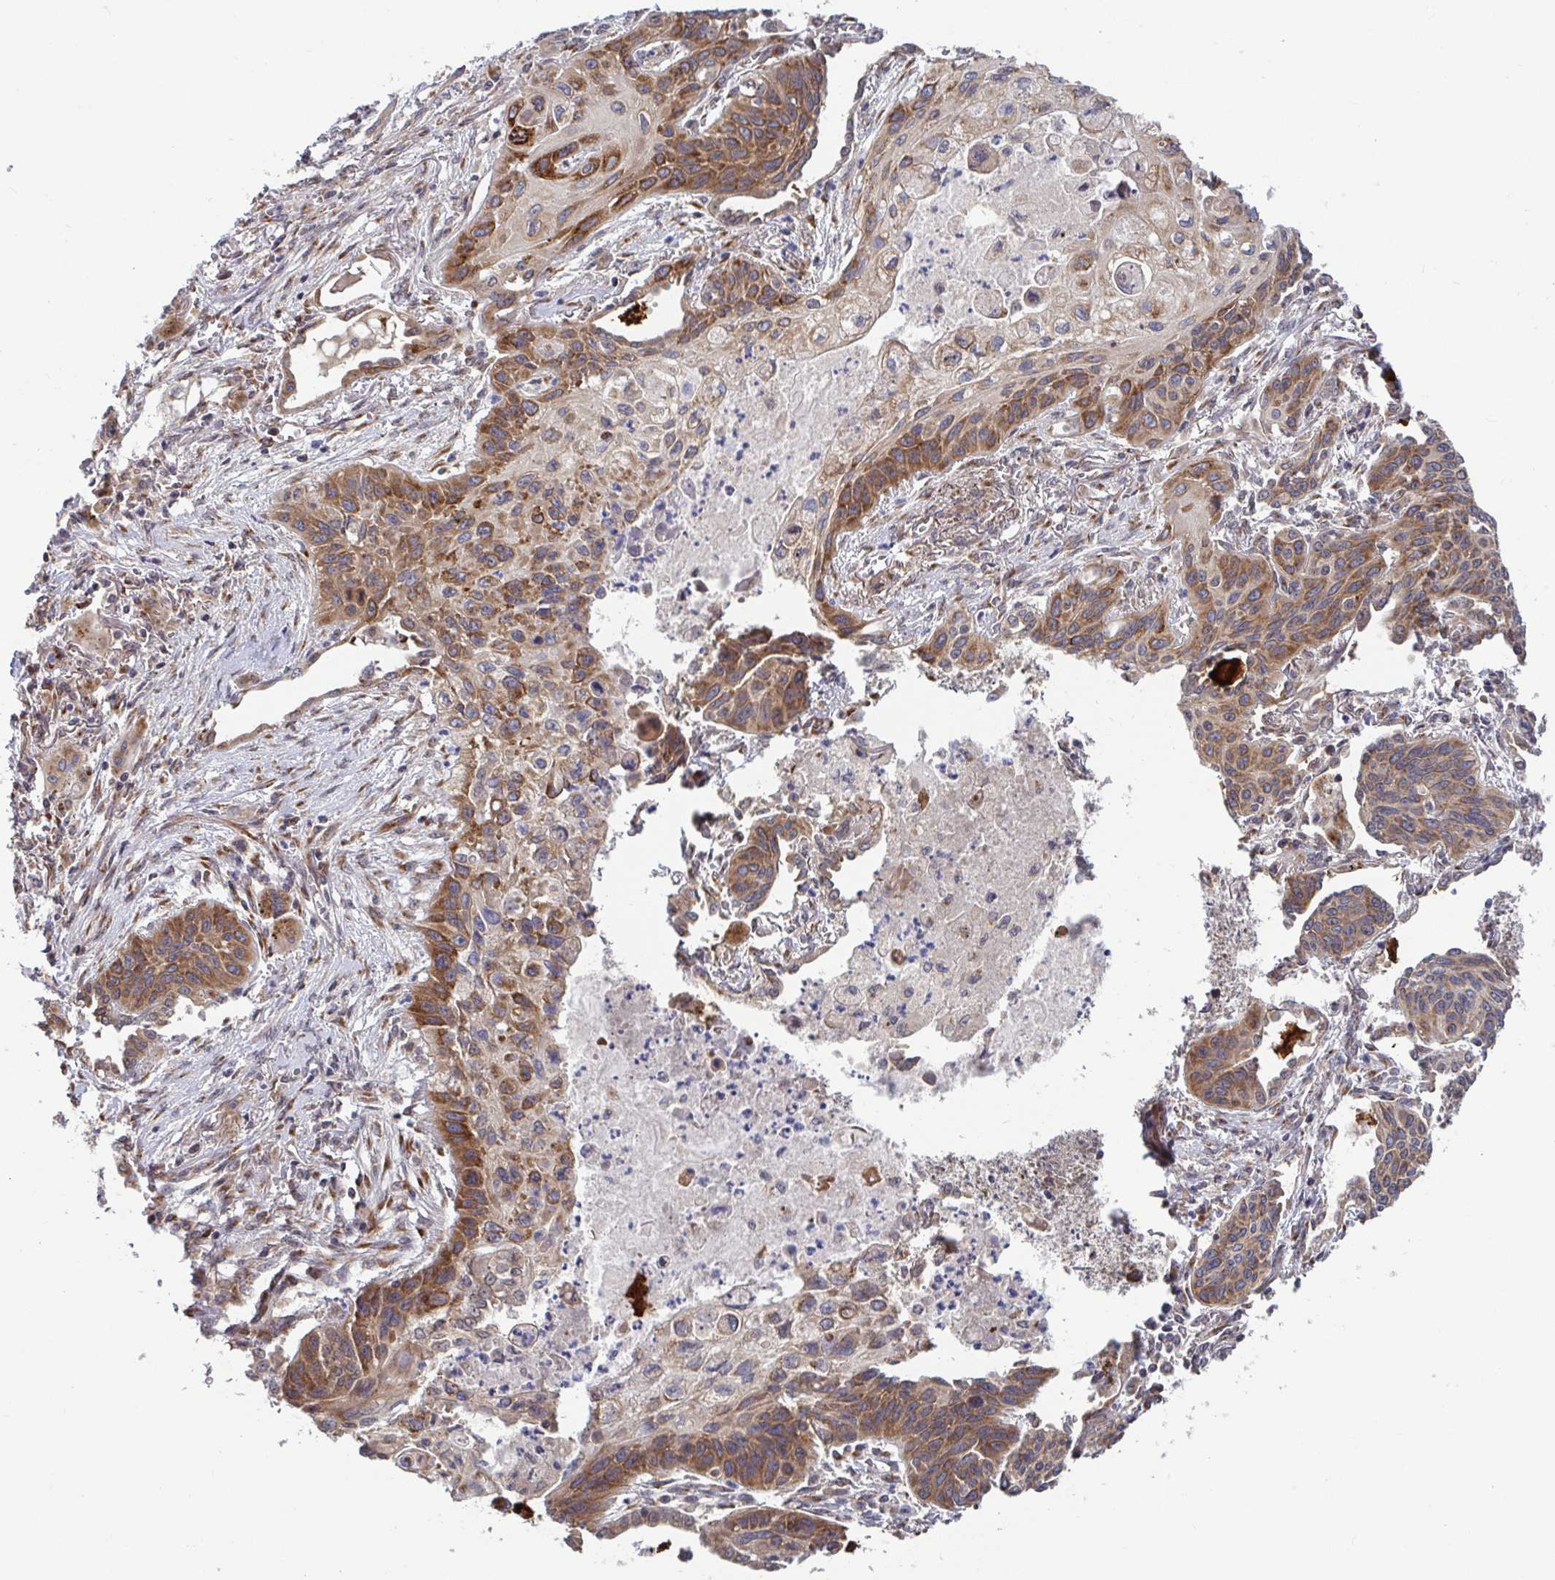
{"staining": {"intensity": "moderate", "quantity": ">75%", "location": "cytoplasmic/membranous"}, "tissue": "lung cancer", "cell_type": "Tumor cells", "image_type": "cancer", "snomed": [{"axis": "morphology", "description": "Squamous cell carcinoma, NOS"}, {"axis": "topography", "description": "Lung"}], "caption": "High-power microscopy captured an immunohistochemistry image of lung squamous cell carcinoma, revealing moderate cytoplasmic/membranous expression in approximately >75% of tumor cells. (IHC, brightfield microscopy, high magnification).", "gene": "ATP5MJ", "patient": {"sex": "male", "age": 71}}